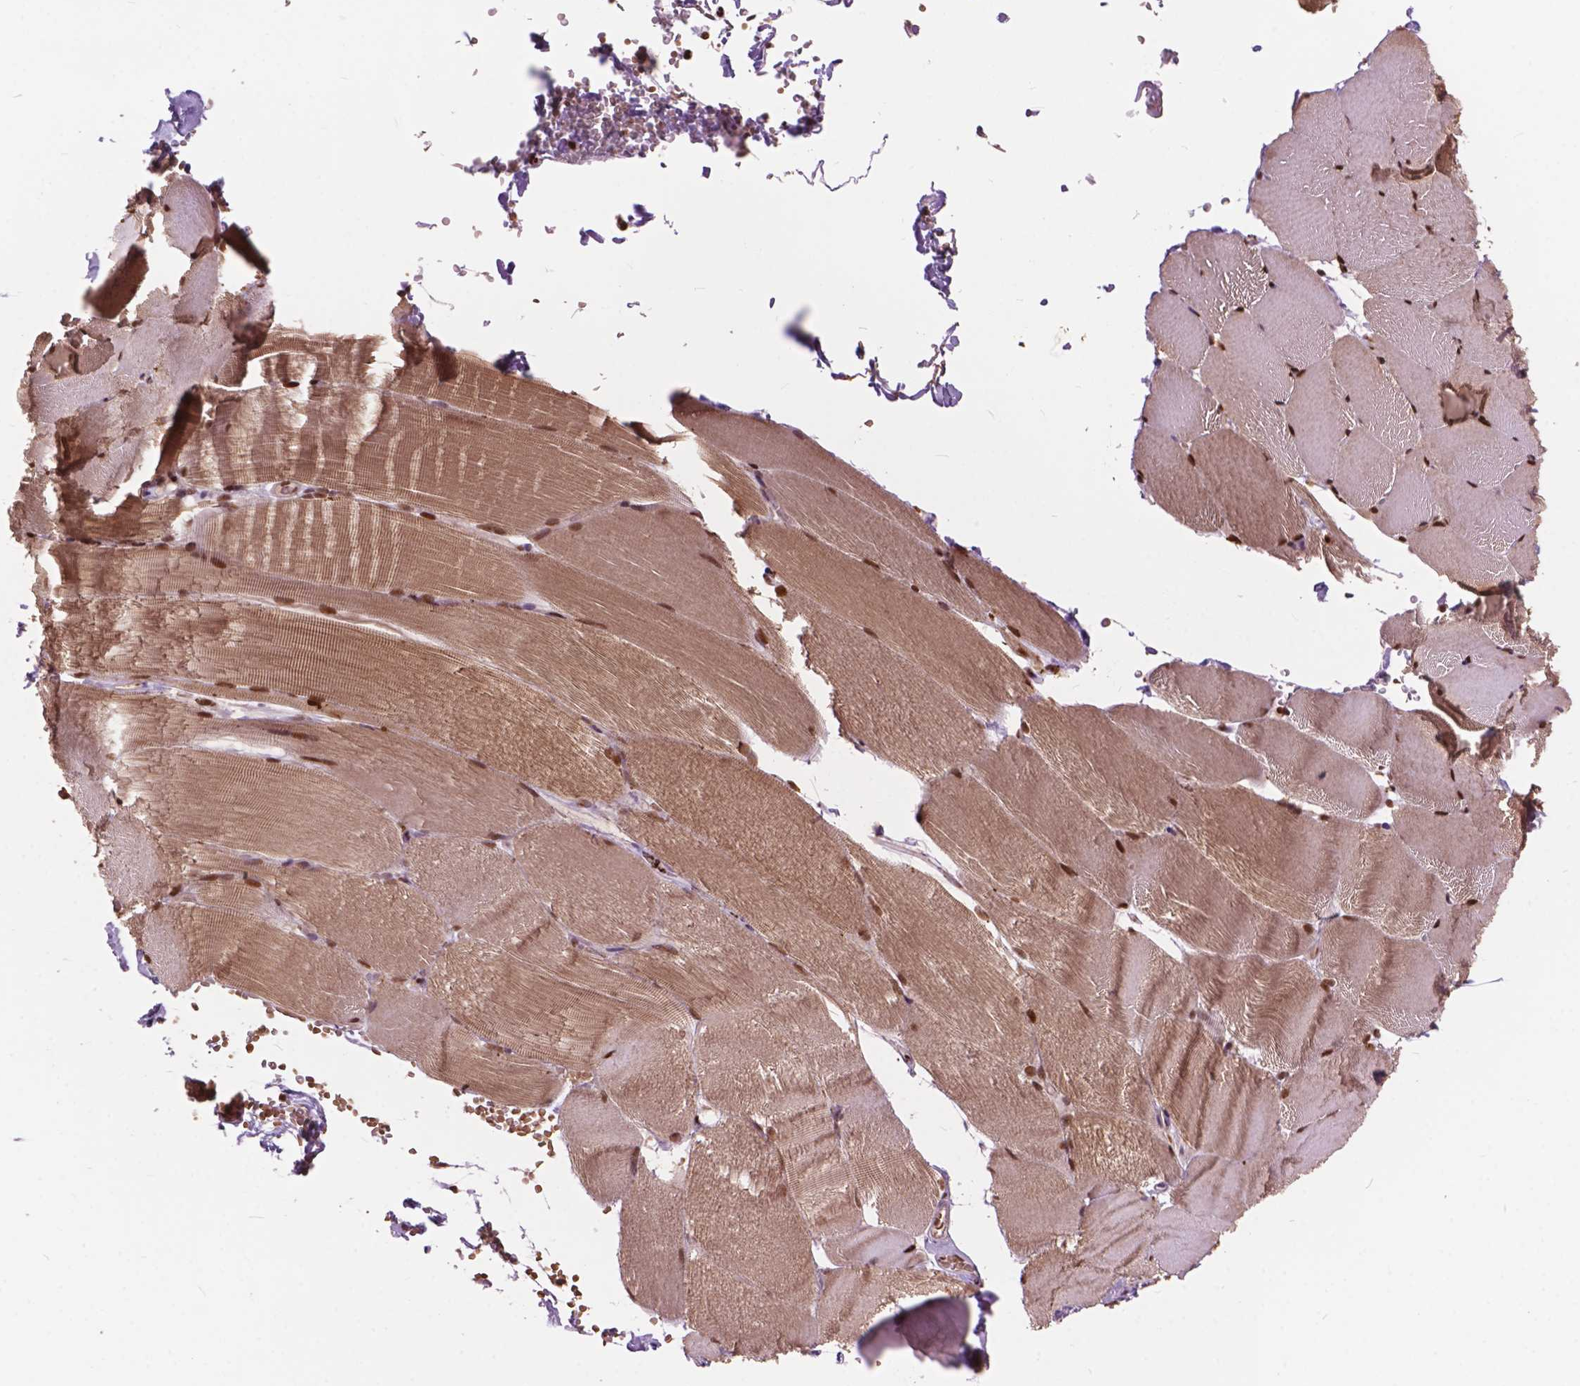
{"staining": {"intensity": "moderate", "quantity": ">75%", "location": "cytoplasmic/membranous,nuclear"}, "tissue": "skeletal muscle", "cell_type": "Myocytes", "image_type": "normal", "snomed": [{"axis": "morphology", "description": "Normal tissue, NOS"}, {"axis": "topography", "description": "Skeletal muscle"}], "caption": "This is a micrograph of immunohistochemistry staining of unremarkable skeletal muscle, which shows moderate positivity in the cytoplasmic/membranous,nuclear of myocytes.", "gene": "ANP32A", "patient": {"sex": "female", "age": 37}}